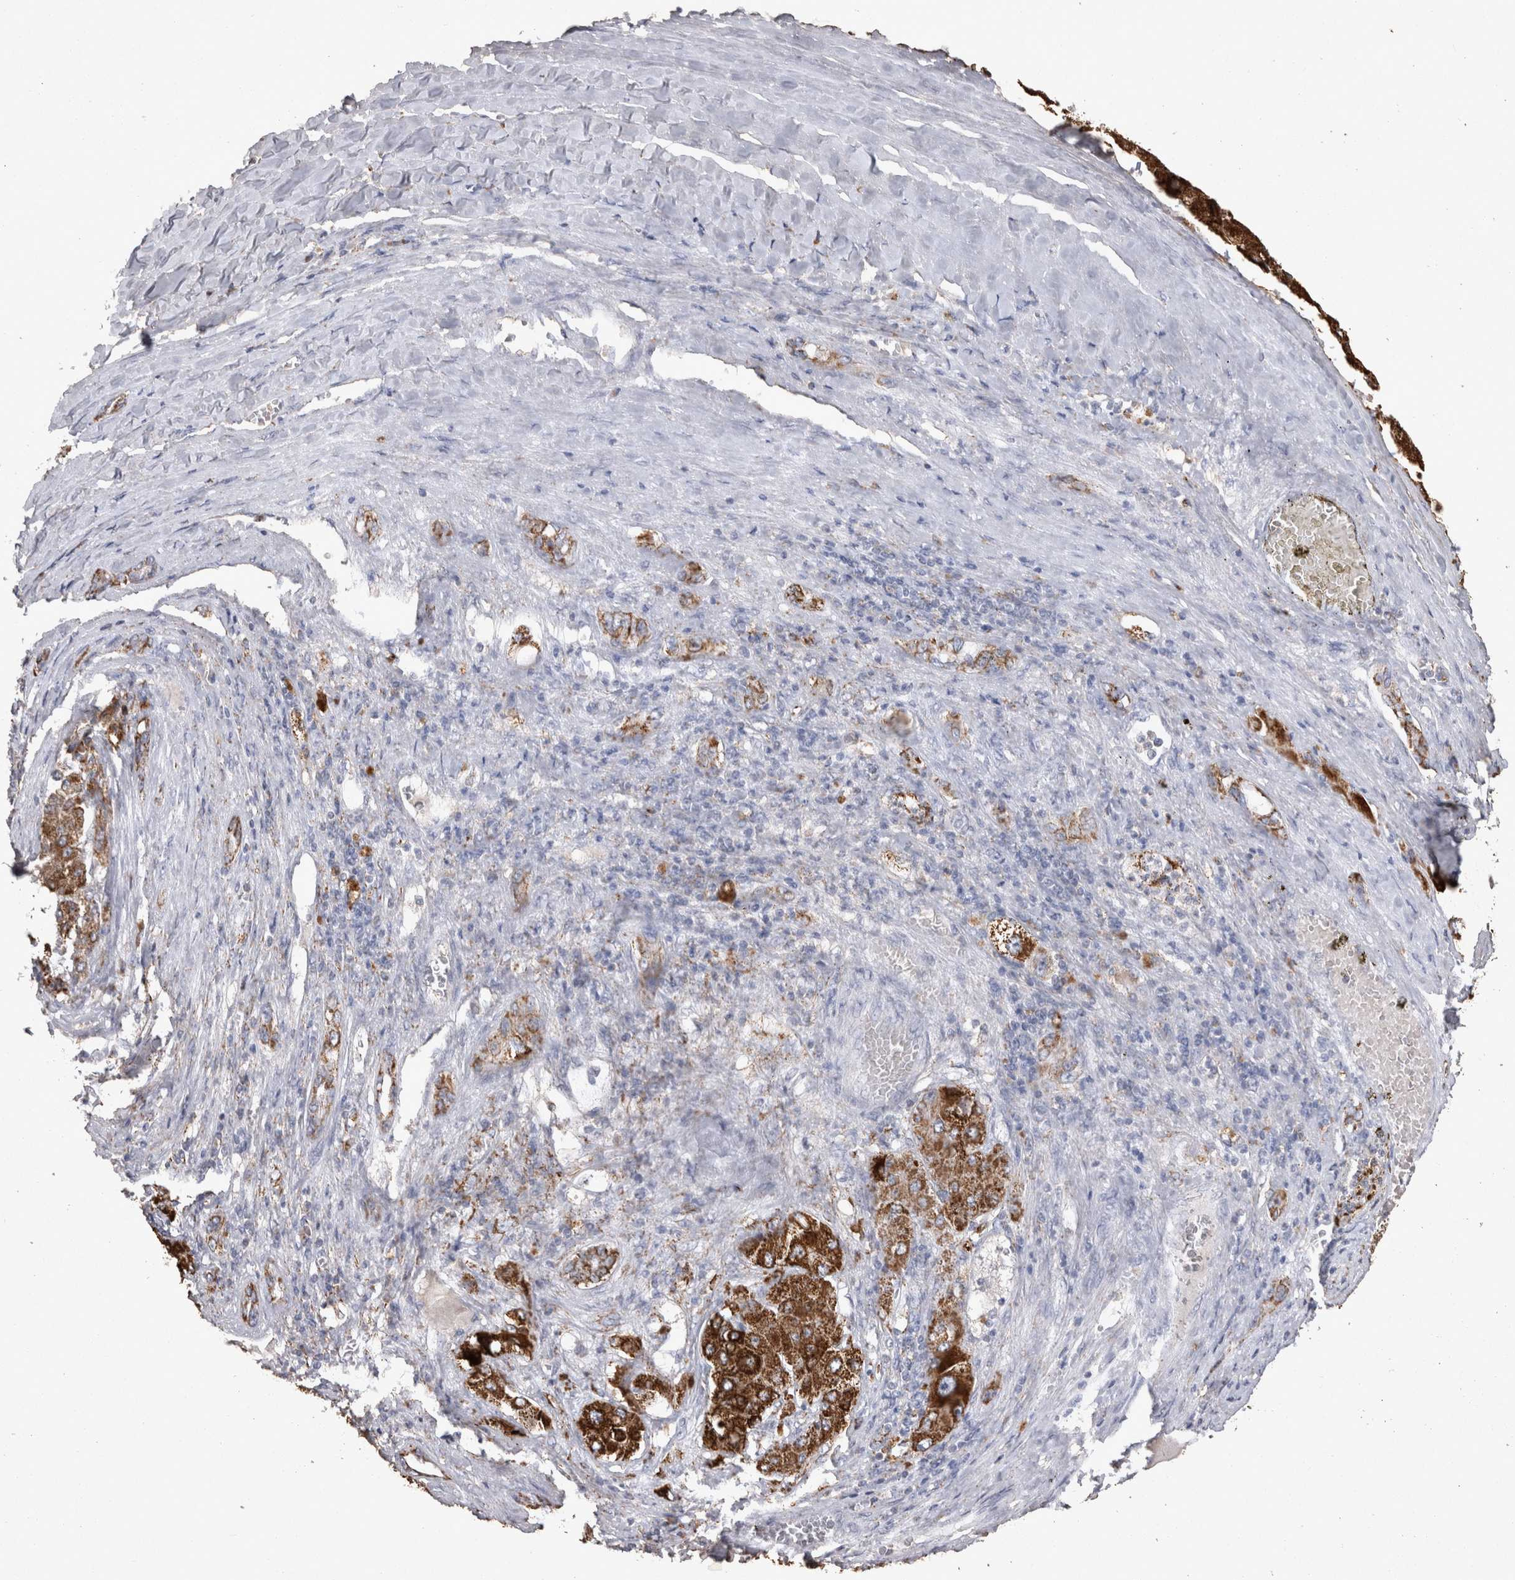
{"staining": {"intensity": "strong", "quantity": ">75%", "location": "cytoplasmic/membranous"}, "tissue": "liver cancer", "cell_type": "Tumor cells", "image_type": "cancer", "snomed": [{"axis": "morphology", "description": "Carcinoma, Hepatocellular, NOS"}, {"axis": "topography", "description": "Liver"}], "caption": "IHC histopathology image of human hepatocellular carcinoma (liver) stained for a protein (brown), which displays high levels of strong cytoplasmic/membranous staining in about >75% of tumor cells.", "gene": "DKK3", "patient": {"sex": "female", "age": 73}}